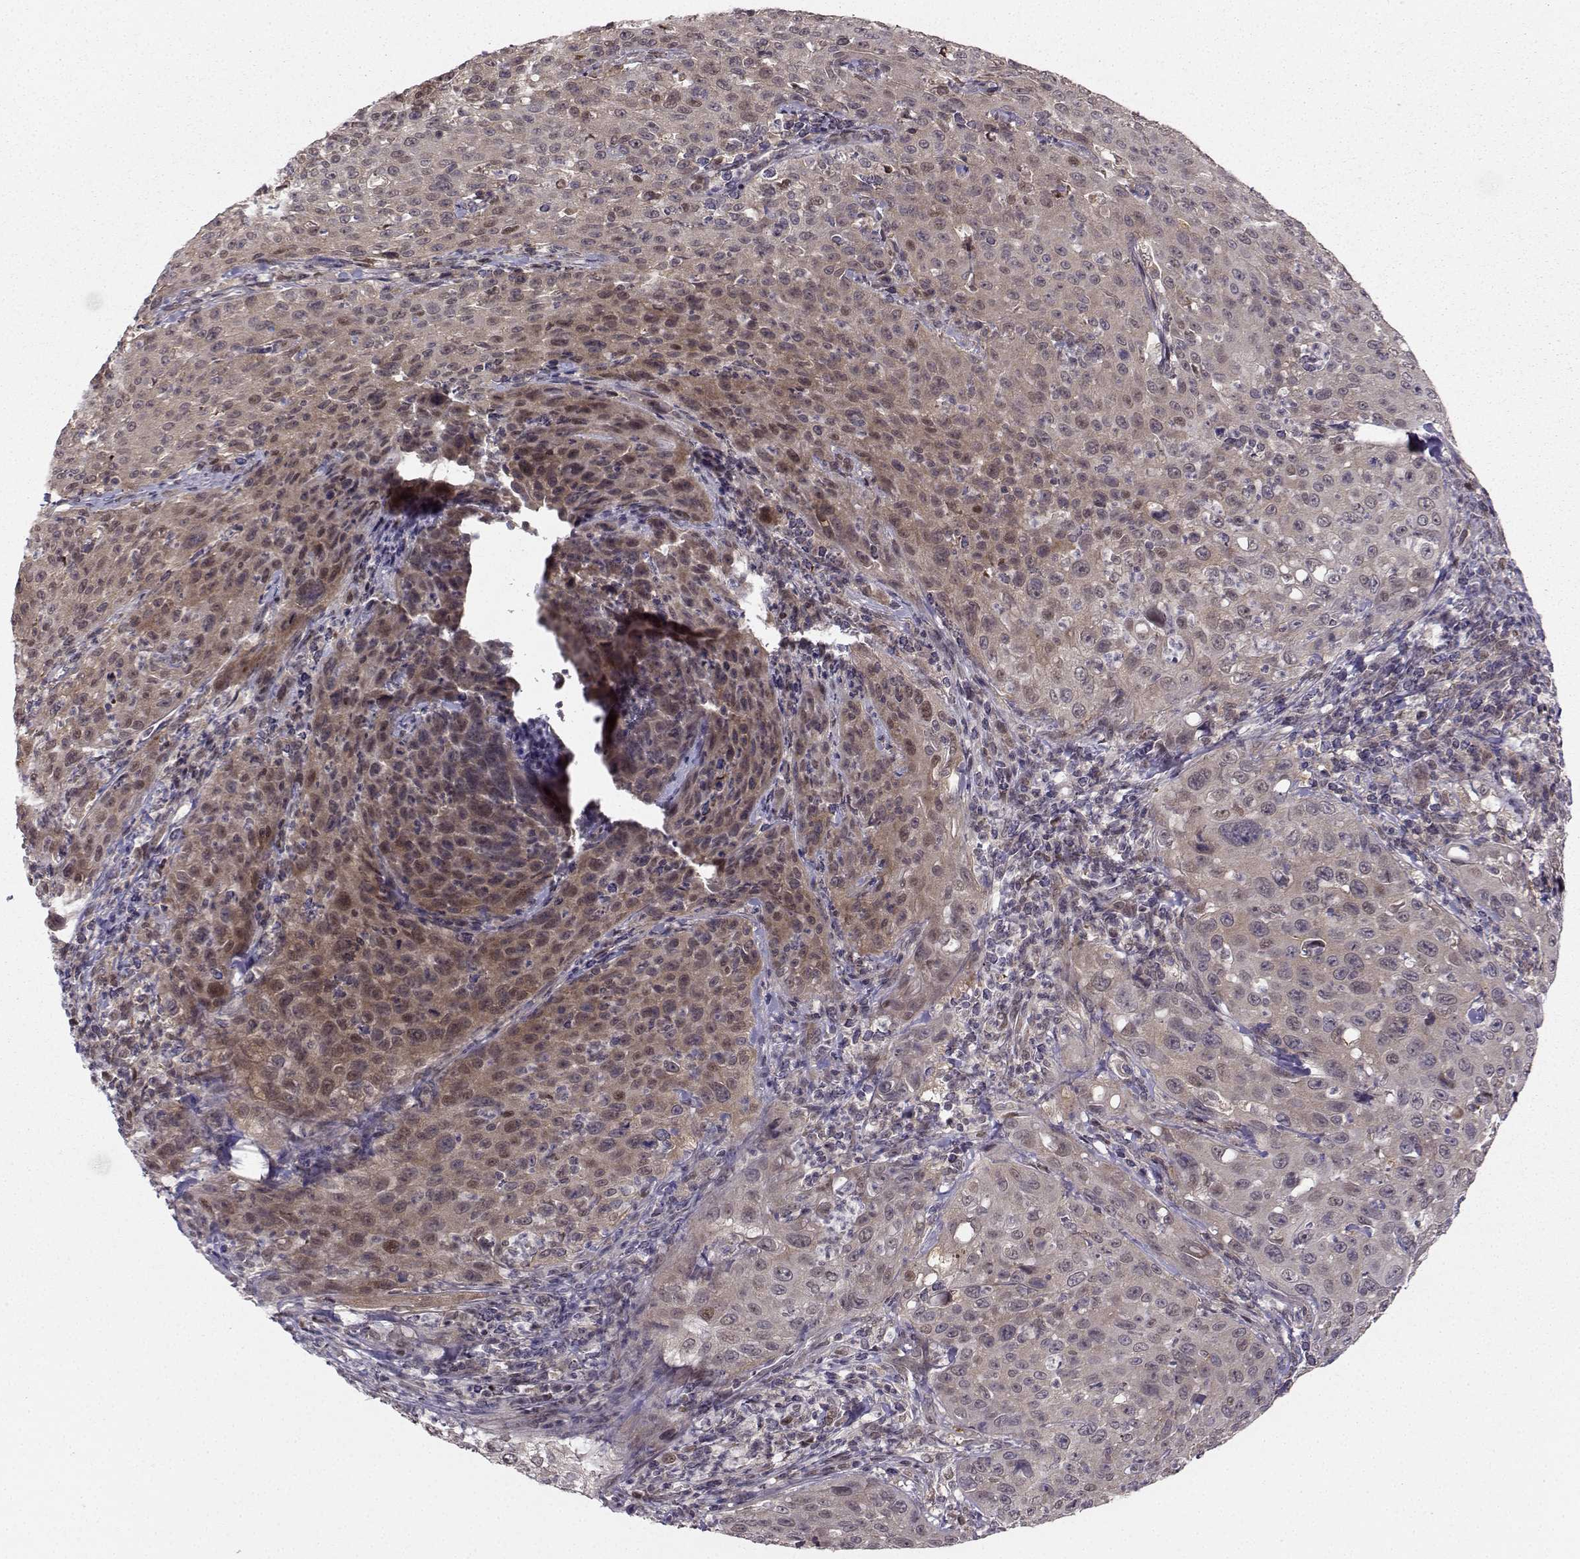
{"staining": {"intensity": "weak", "quantity": "25%-75%", "location": "cytoplasmic/membranous,nuclear"}, "tissue": "cervical cancer", "cell_type": "Tumor cells", "image_type": "cancer", "snomed": [{"axis": "morphology", "description": "Squamous cell carcinoma, NOS"}, {"axis": "topography", "description": "Cervix"}], "caption": "Cervical squamous cell carcinoma stained with a brown dye displays weak cytoplasmic/membranous and nuclear positive positivity in approximately 25%-75% of tumor cells.", "gene": "PKP2", "patient": {"sex": "female", "age": 26}}